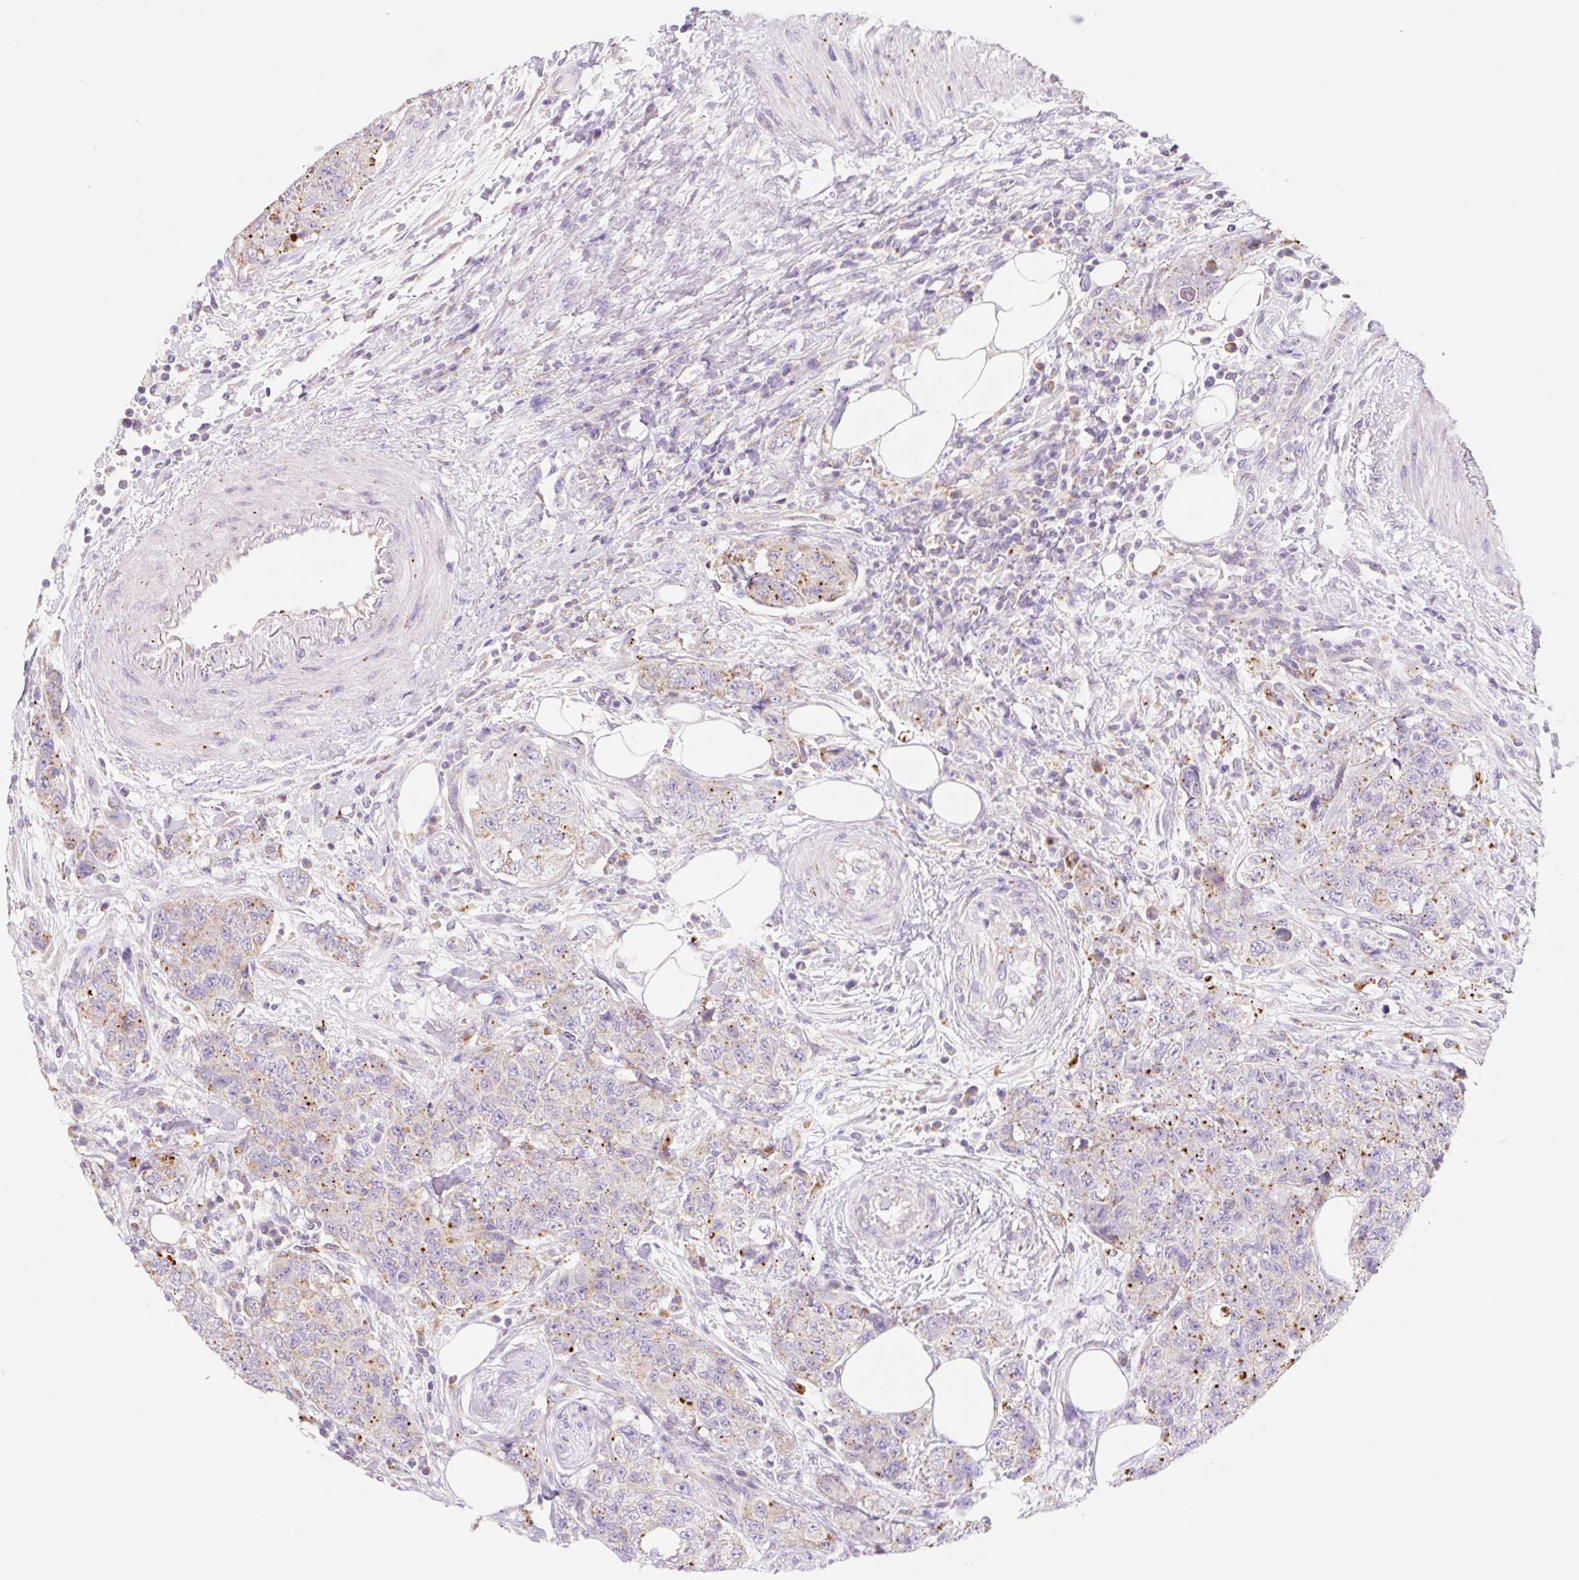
{"staining": {"intensity": "moderate", "quantity": "25%-75%", "location": "cytoplasmic/membranous"}, "tissue": "urothelial cancer", "cell_type": "Tumor cells", "image_type": "cancer", "snomed": [{"axis": "morphology", "description": "Urothelial carcinoma, High grade"}, {"axis": "topography", "description": "Urinary bladder"}], "caption": "Brown immunohistochemical staining in human urothelial cancer demonstrates moderate cytoplasmic/membranous expression in approximately 25%-75% of tumor cells.", "gene": "CLEC3A", "patient": {"sex": "female", "age": 78}}